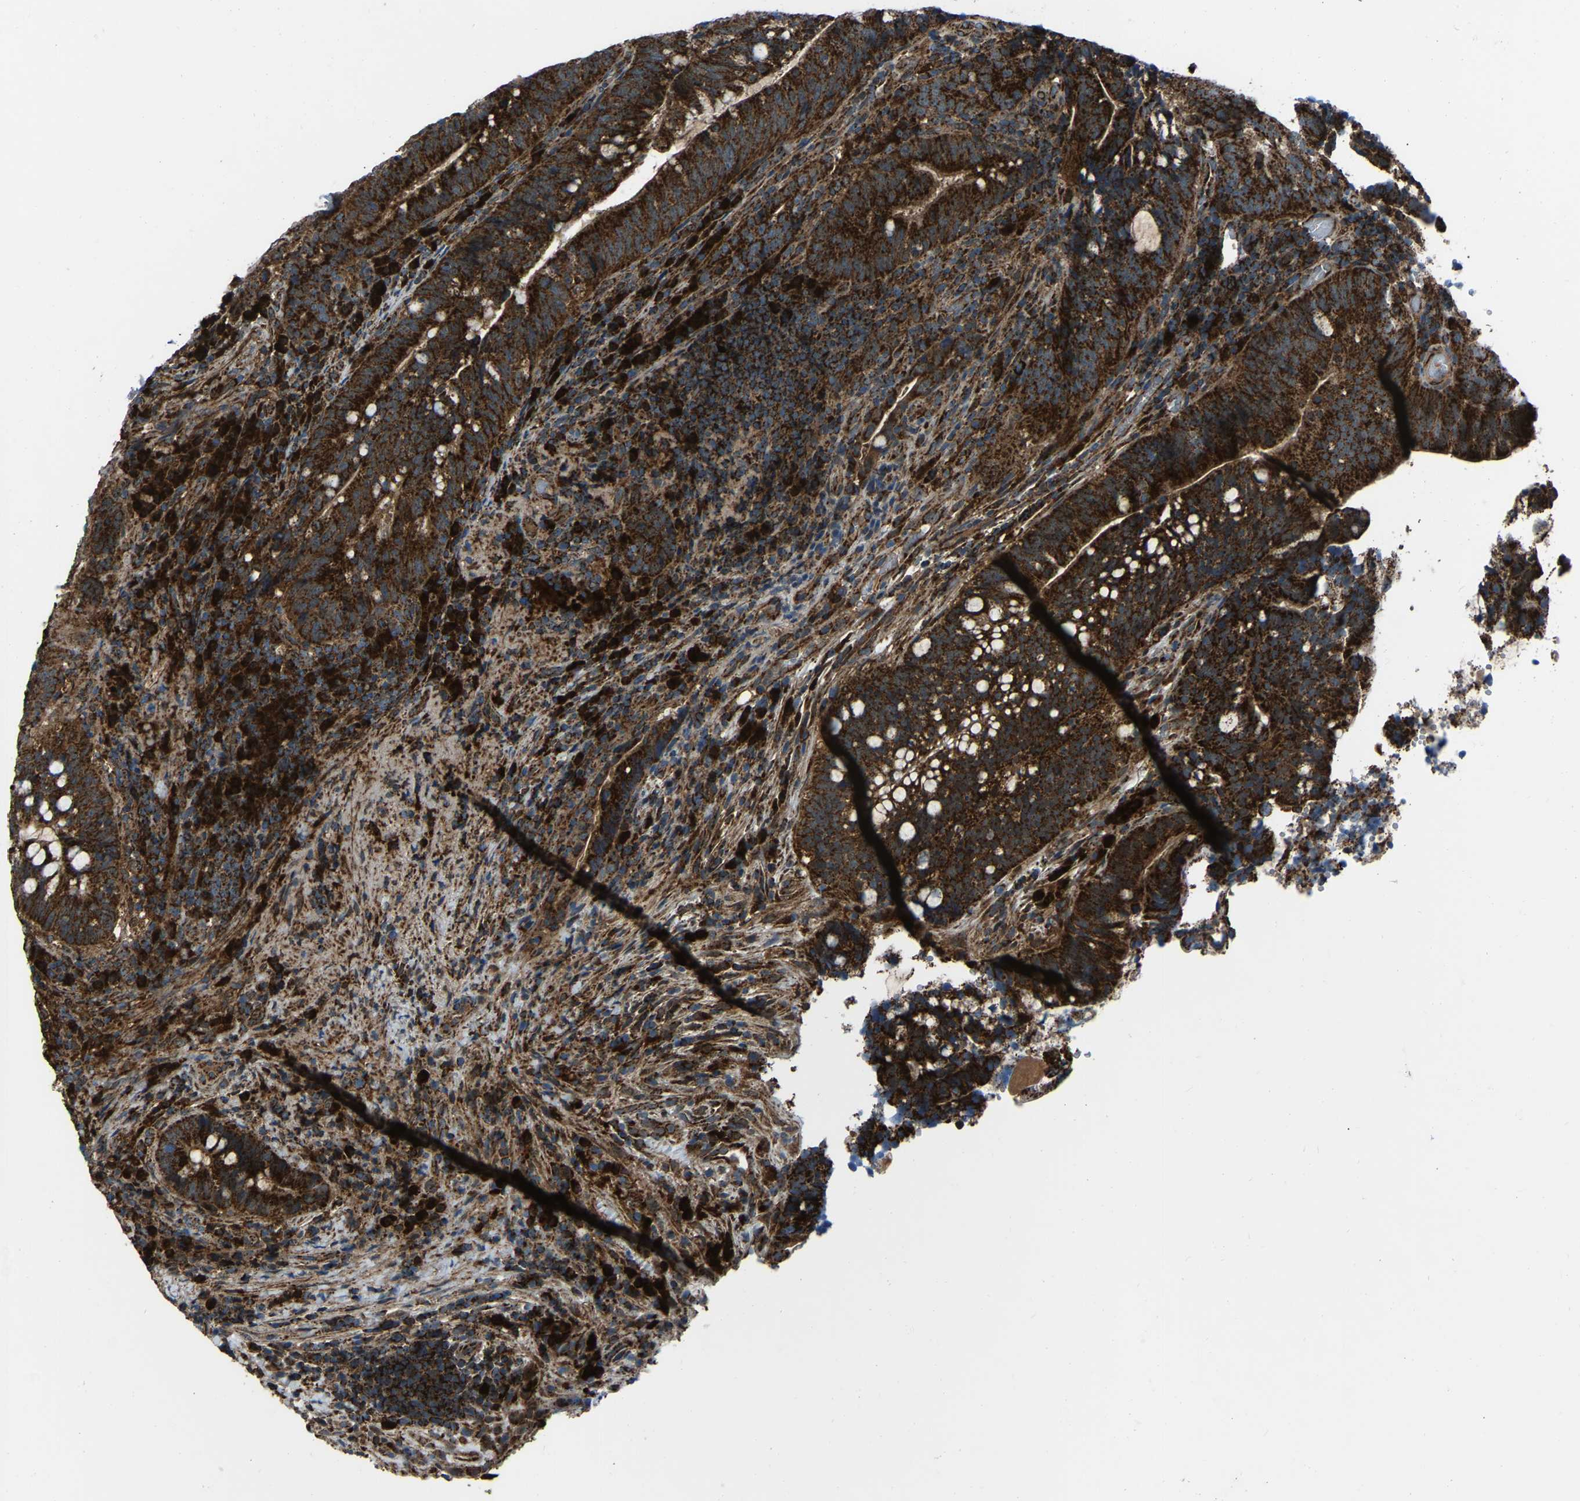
{"staining": {"intensity": "strong", "quantity": ">75%", "location": "cytoplasmic/membranous"}, "tissue": "colorectal cancer", "cell_type": "Tumor cells", "image_type": "cancer", "snomed": [{"axis": "morphology", "description": "Adenocarcinoma, NOS"}, {"axis": "topography", "description": "Colon"}], "caption": "There is high levels of strong cytoplasmic/membranous staining in tumor cells of colorectal cancer (adenocarcinoma), as demonstrated by immunohistochemical staining (brown color).", "gene": "AKR1A1", "patient": {"sex": "female", "age": 66}}